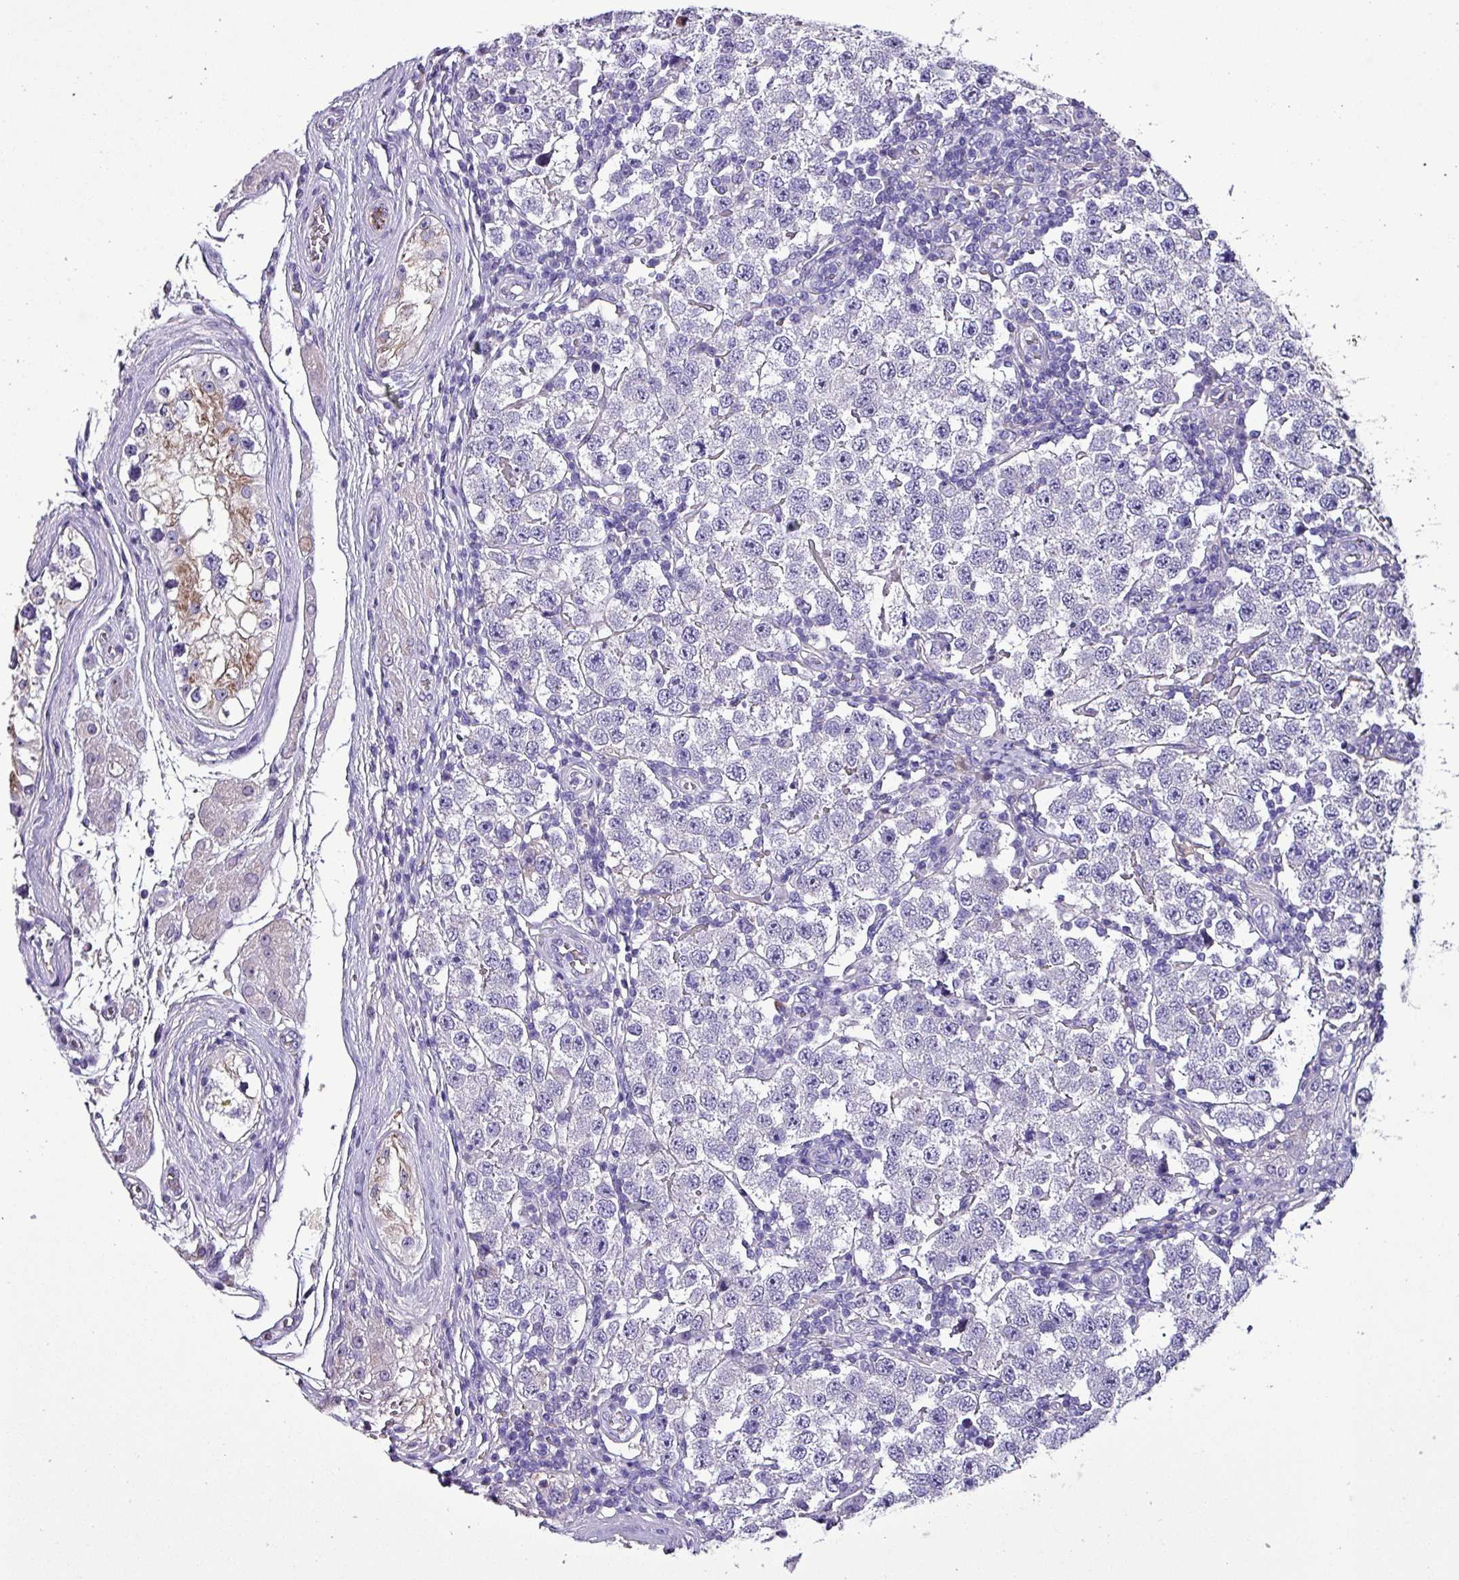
{"staining": {"intensity": "negative", "quantity": "none", "location": "none"}, "tissue": "testis cancer", "cell_type": "Tumor cells", "image_type": "cancer", "snomed": [{"axis": "morphology", "description": "Seminoma, NOS"}, {"axis": "topography", "description": "Testis"}], "caption": "Micrograph shows no protein positivity in tumor cells of testis cancer tissue. (DAB immunohistochemistry visualized using brightfield microscopy, high magnification).", "gene": "HP", "patient": {"sex": "male", "age": 34}}